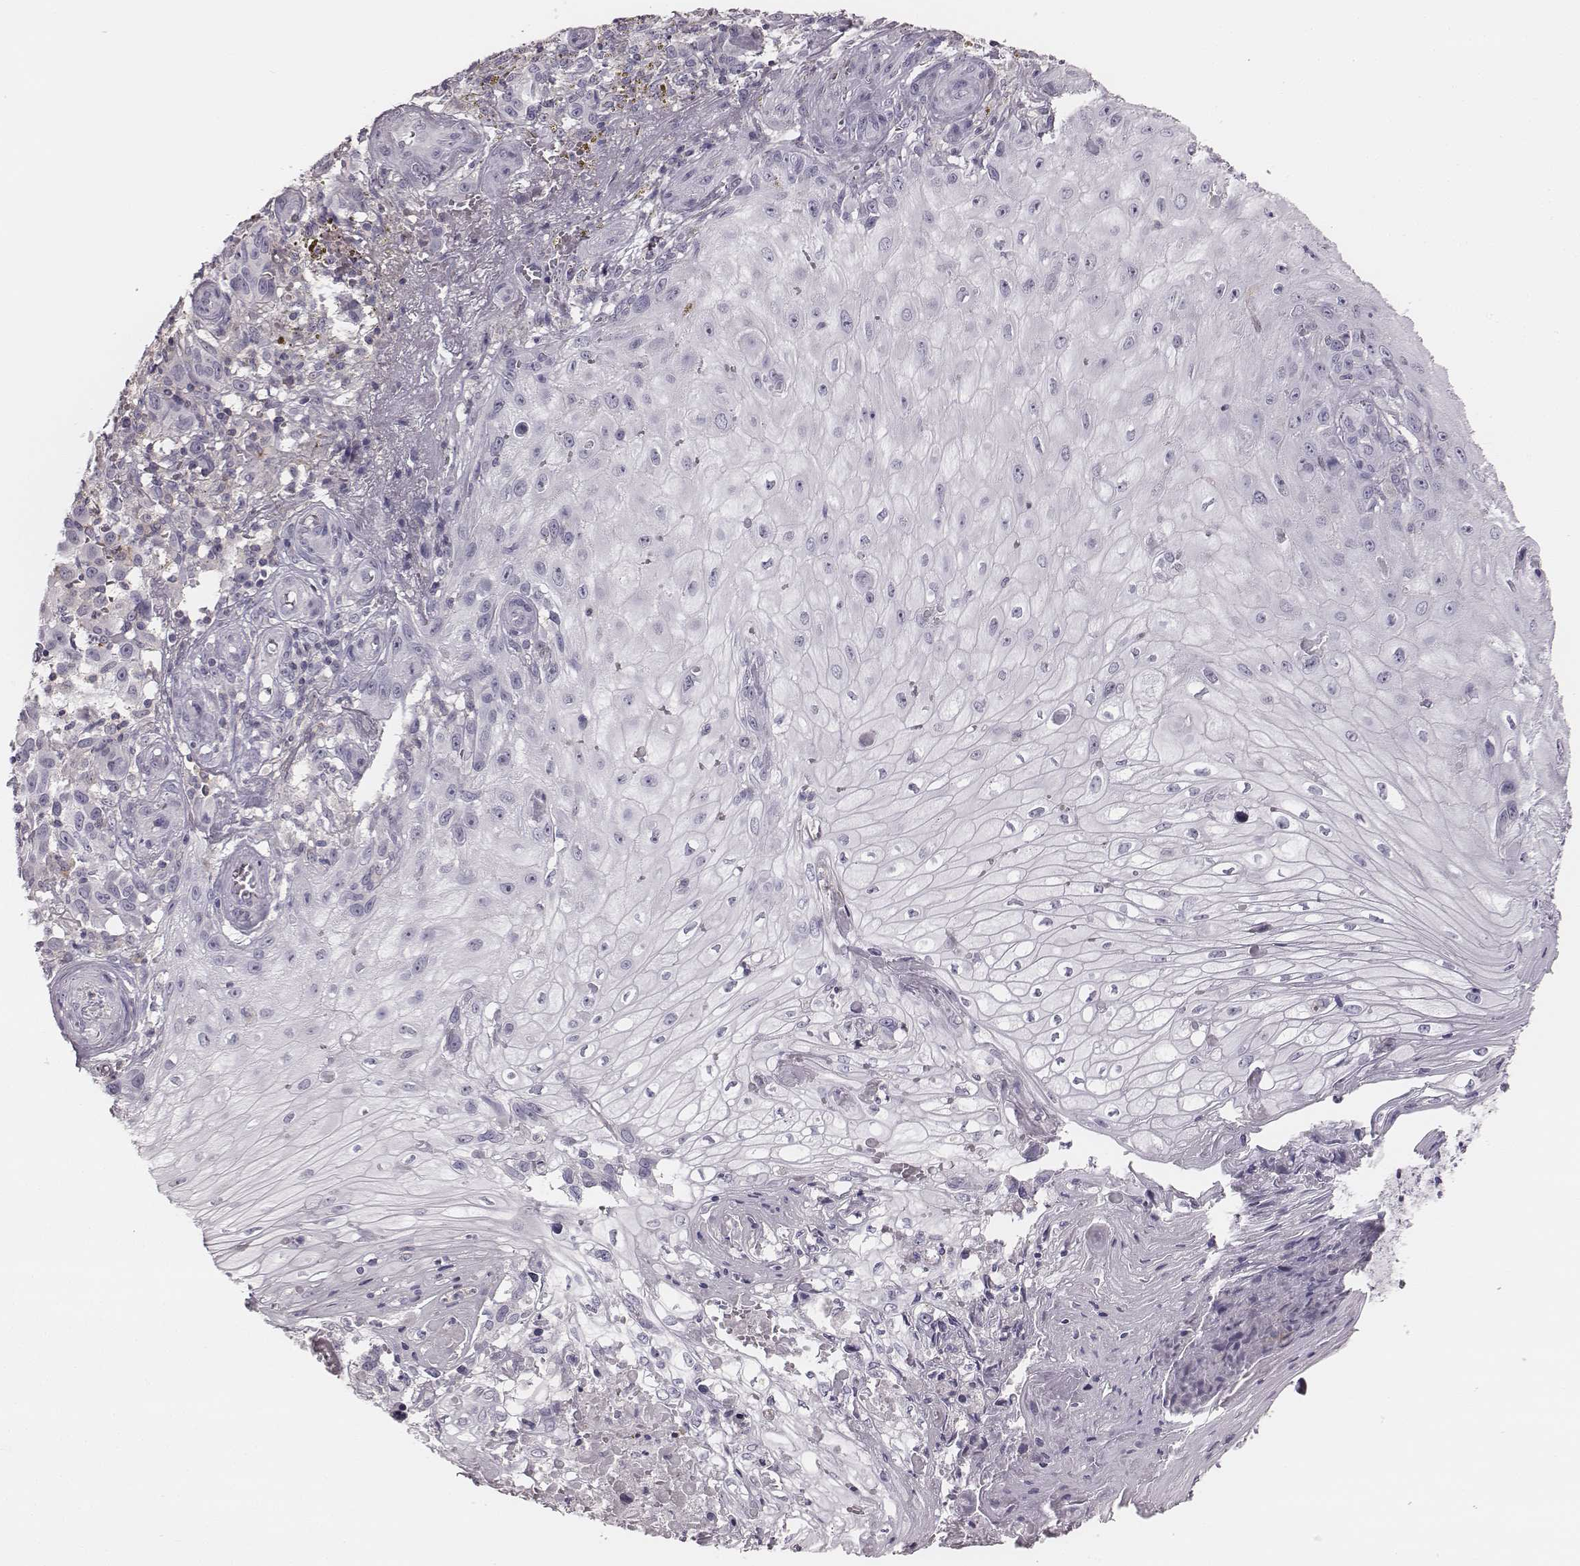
{"staining": {"intensity": "negative", "quantity": "none", "location": "none"}, "tissue": "melanoma", "cell_type": "Tumor cells", "image_type": "cancer", "snomed": [{"axis": "morphology", "description": "Malignant melanoma, NOS"}, {"axis": "topography", "description": "Skin"}], "caption": "There is no significant expression in tumor cells of malignant melanoma.", "gene": "ZNF365", "patient": {"sex": "female", "age": 53}}